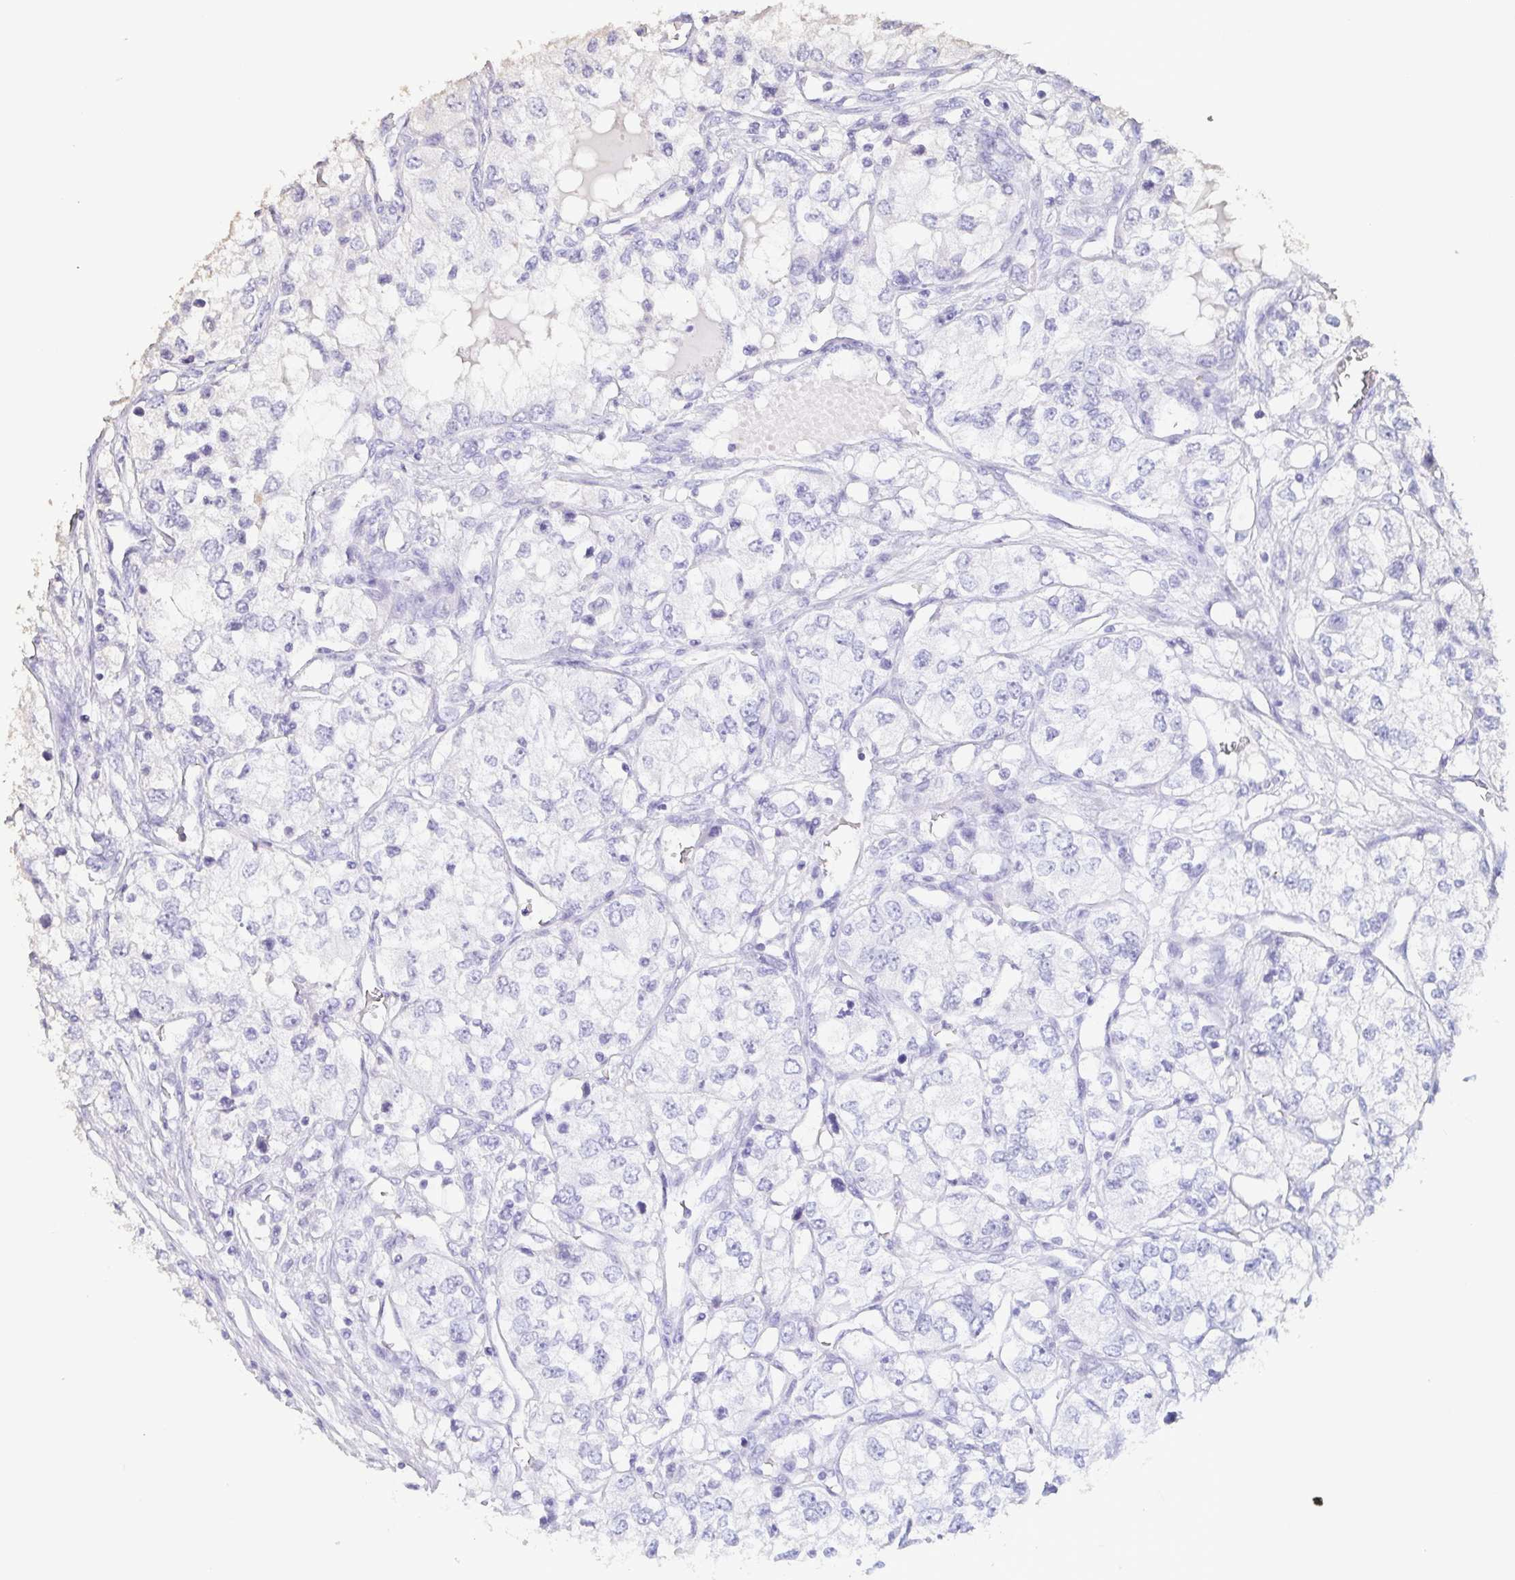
{"staining": {"intensity": "negative", "quantity": "none", "location": "none"}, "tissue": "renal cancer", "cell_type": "Tumor cells", "image_type": "cancer", "snomed": [{"axis": "morphology", "description": "Adenocarcinoma, NOS"}, {"axis": "topography", "description": "Kidney"}], "caption": "This is an immunohistochemistry (IHC) image of renal cancer. There is no positivity in tumor cells.", "gene": "BPIFA2", "patient": {"sex": "female", "age": 59}}